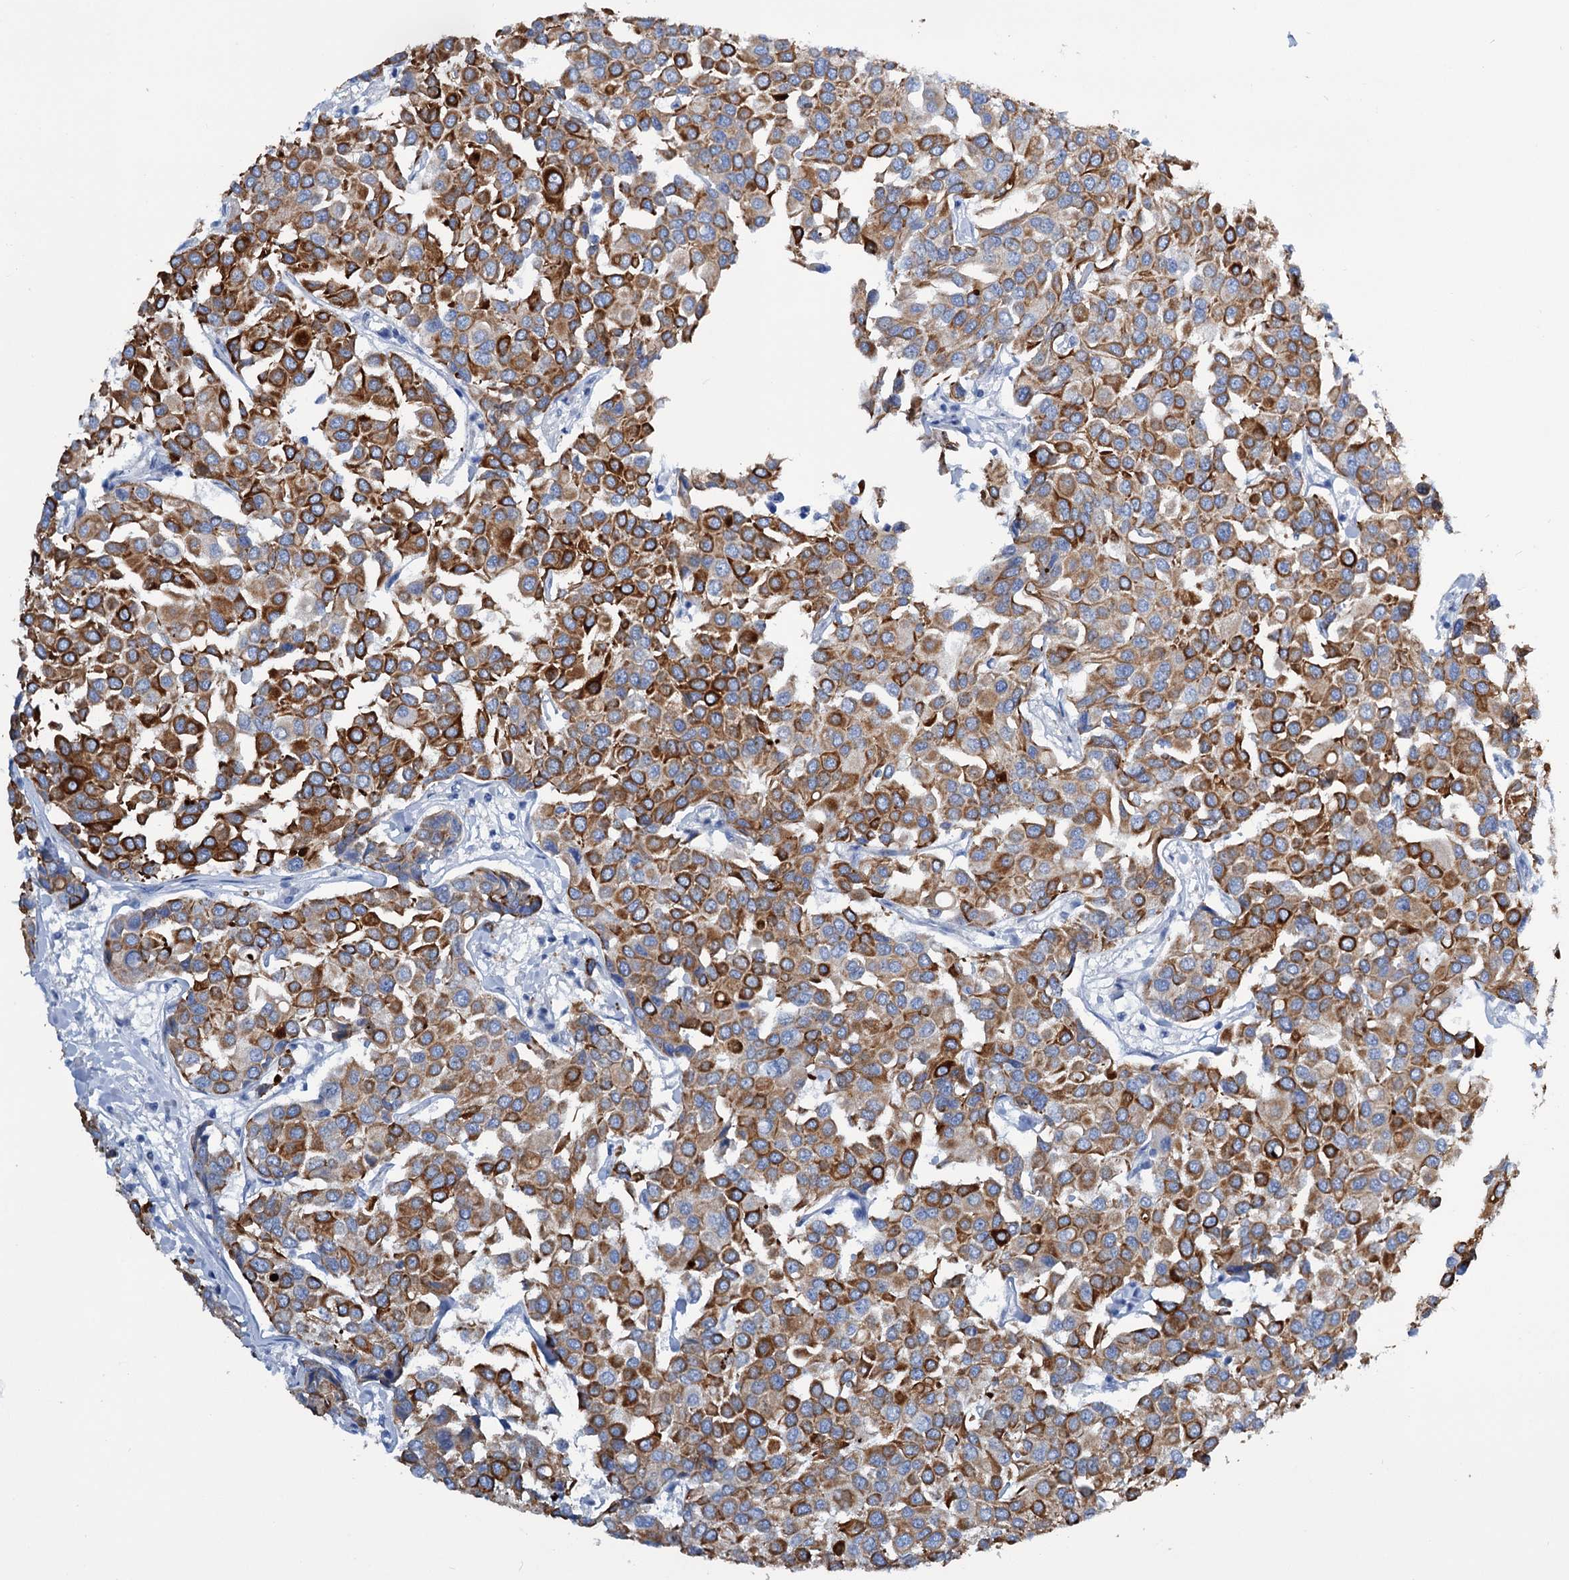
{"staining": {"intensity": "moderate", "quantity": ">75%", "location": "cytoplasmic/membranous"}, "tissue": "breast cancer", "cell_type": "Tumor cells", "image_type": "cancer", "snomed": [{"axis": "morphology", "description": "Duct carcinoma"}, {"axis": "topography", "description": "Breast"}], "caption": "The immunohistochemical stain labels moderate cytoplasmic/membranous expression in tumor cells of breast cancer (invasive ductal carcinoma) tissue.", "gene": "FAAP20", "patient": {"sex": "female", "age": 55}}